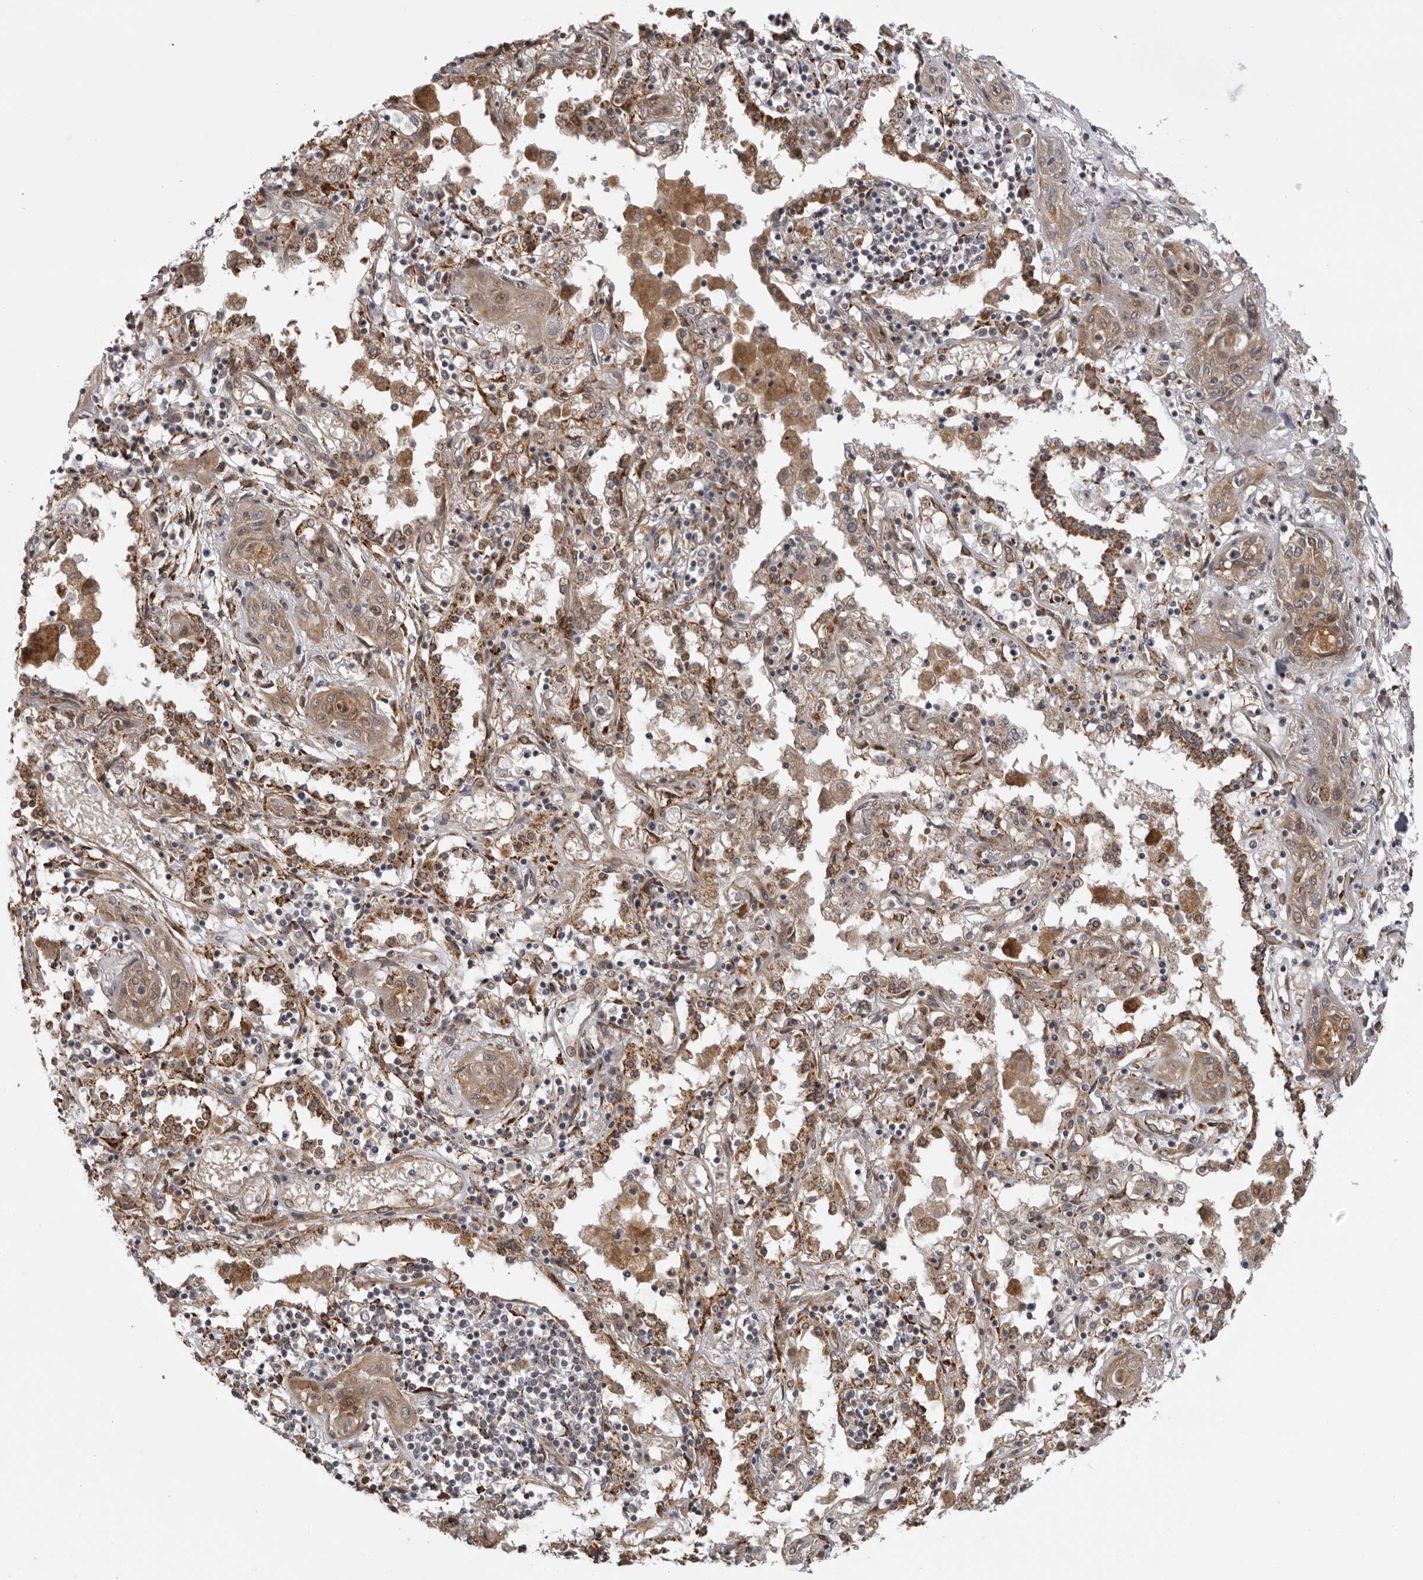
{"staining": {"intensity": "weak", "quantity": ">75%", "location": "cytoplasmic/membranous"}, "tissue": "lung cancer", "cell_type": "Tumor cells", "image_type": "cancer", "snomed": [{"axis": "morphology", "description": "Squamous cell carcinoma, NOS"}, {"axis": "topography", "description": "Lung"}], "caption": "IHC (DAB (3,3'-diaminobenzidine)) staining of human lung squamous cell carcinoma exhibits weak cytoplasmic/membranous protein staining in about >75% of tumor cells.", "gene": "DNAH14", "patient": {"sex": "female", "age": 47}}